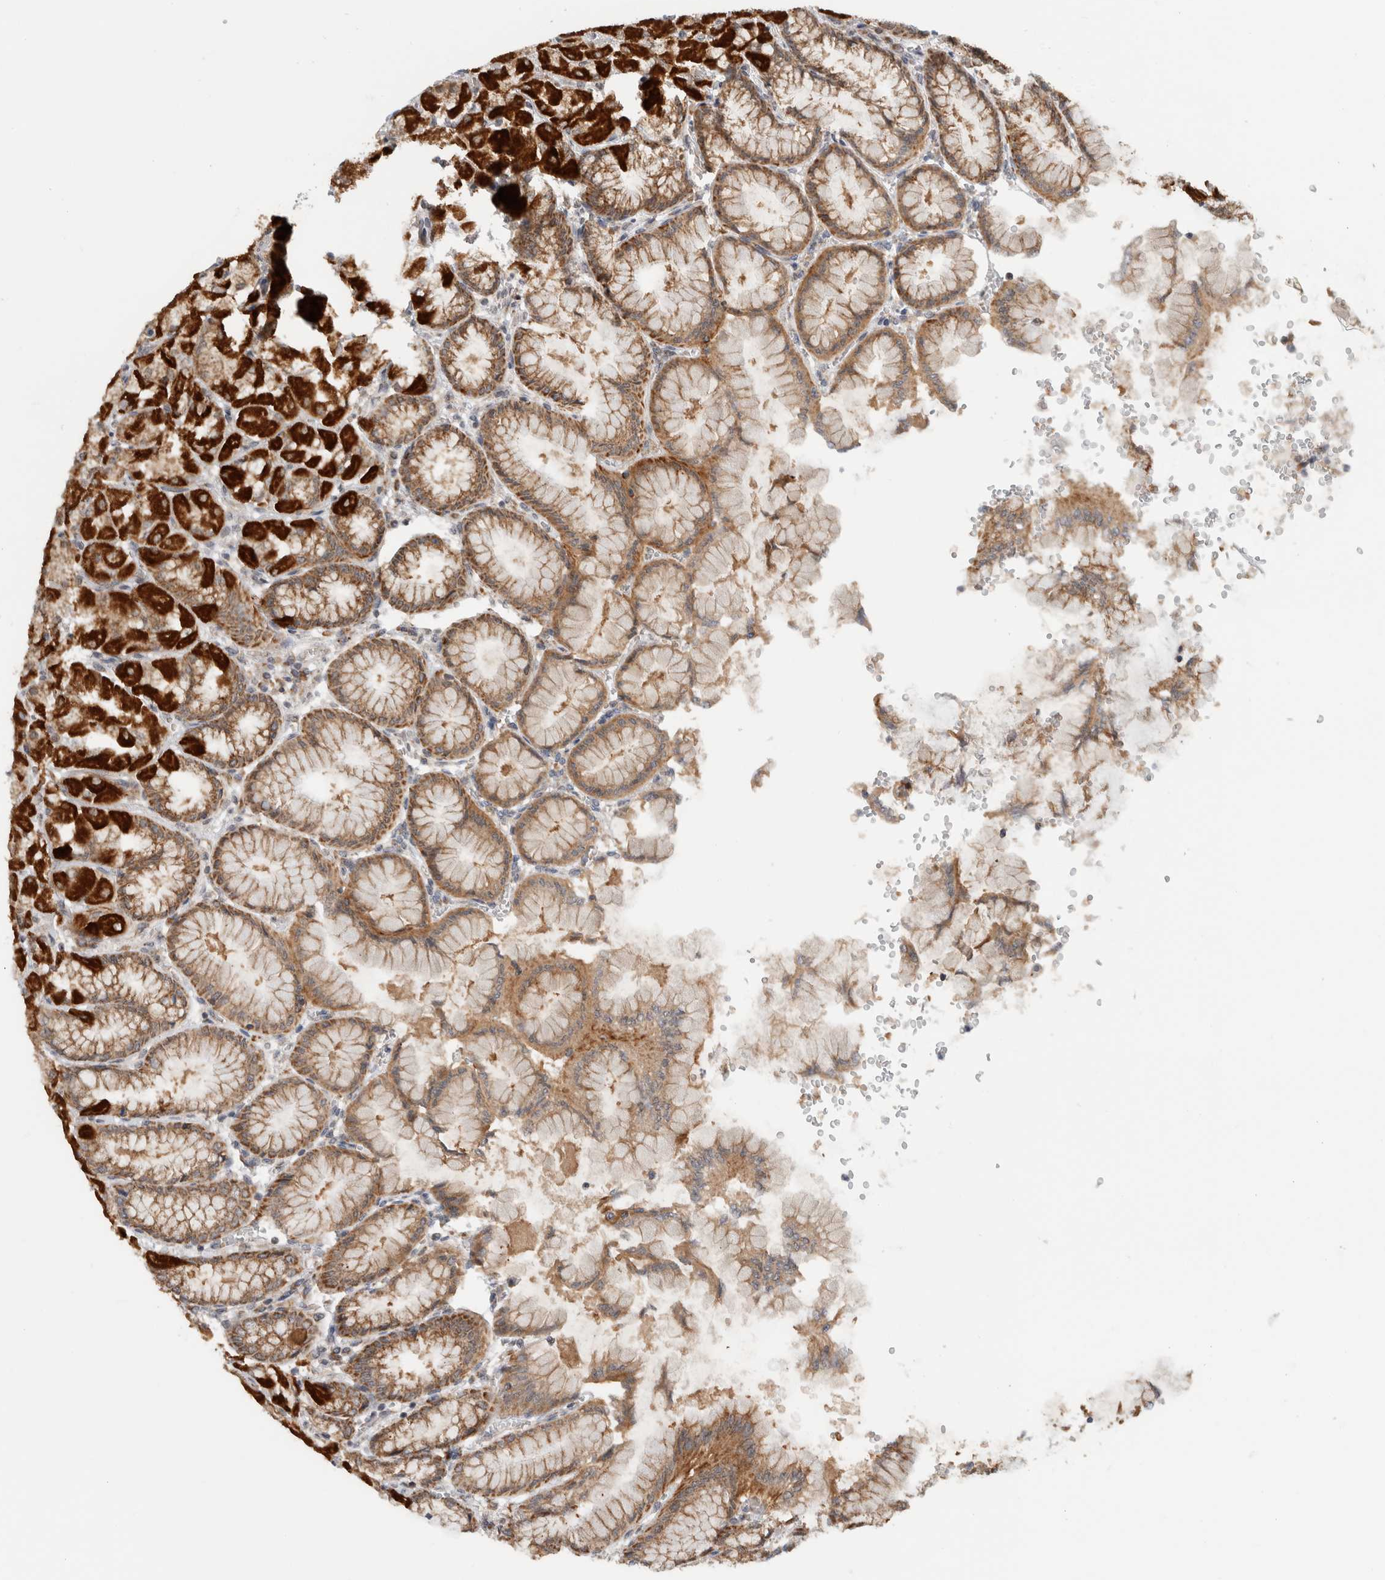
{"staining": {"intensity": "strong", "quantity": ">75%", "location": "cytoplasmic/membranous"}, "tissue": "stomach", "cell_type": "Glandular cells", "image_type": "normal", "snomed": [{"axis": "morphology", "description": "Normal tissue, NOS"}, {"axis": "topography", "description": "Stomach, upper"}], "caption": "IHC staining of benign stomach, which displays high levels of strong cytoplasmic/membranous staining in approximately >75% of glandular cells indicating strong cytoplasmic/membranous protein positivity. The staining was performed using DAB (brown) for protein detection and nuclei were counterstained in hematoxylin (blue).", "gene": "CMC2", "patient": {"sex": "female", "age": 56}}